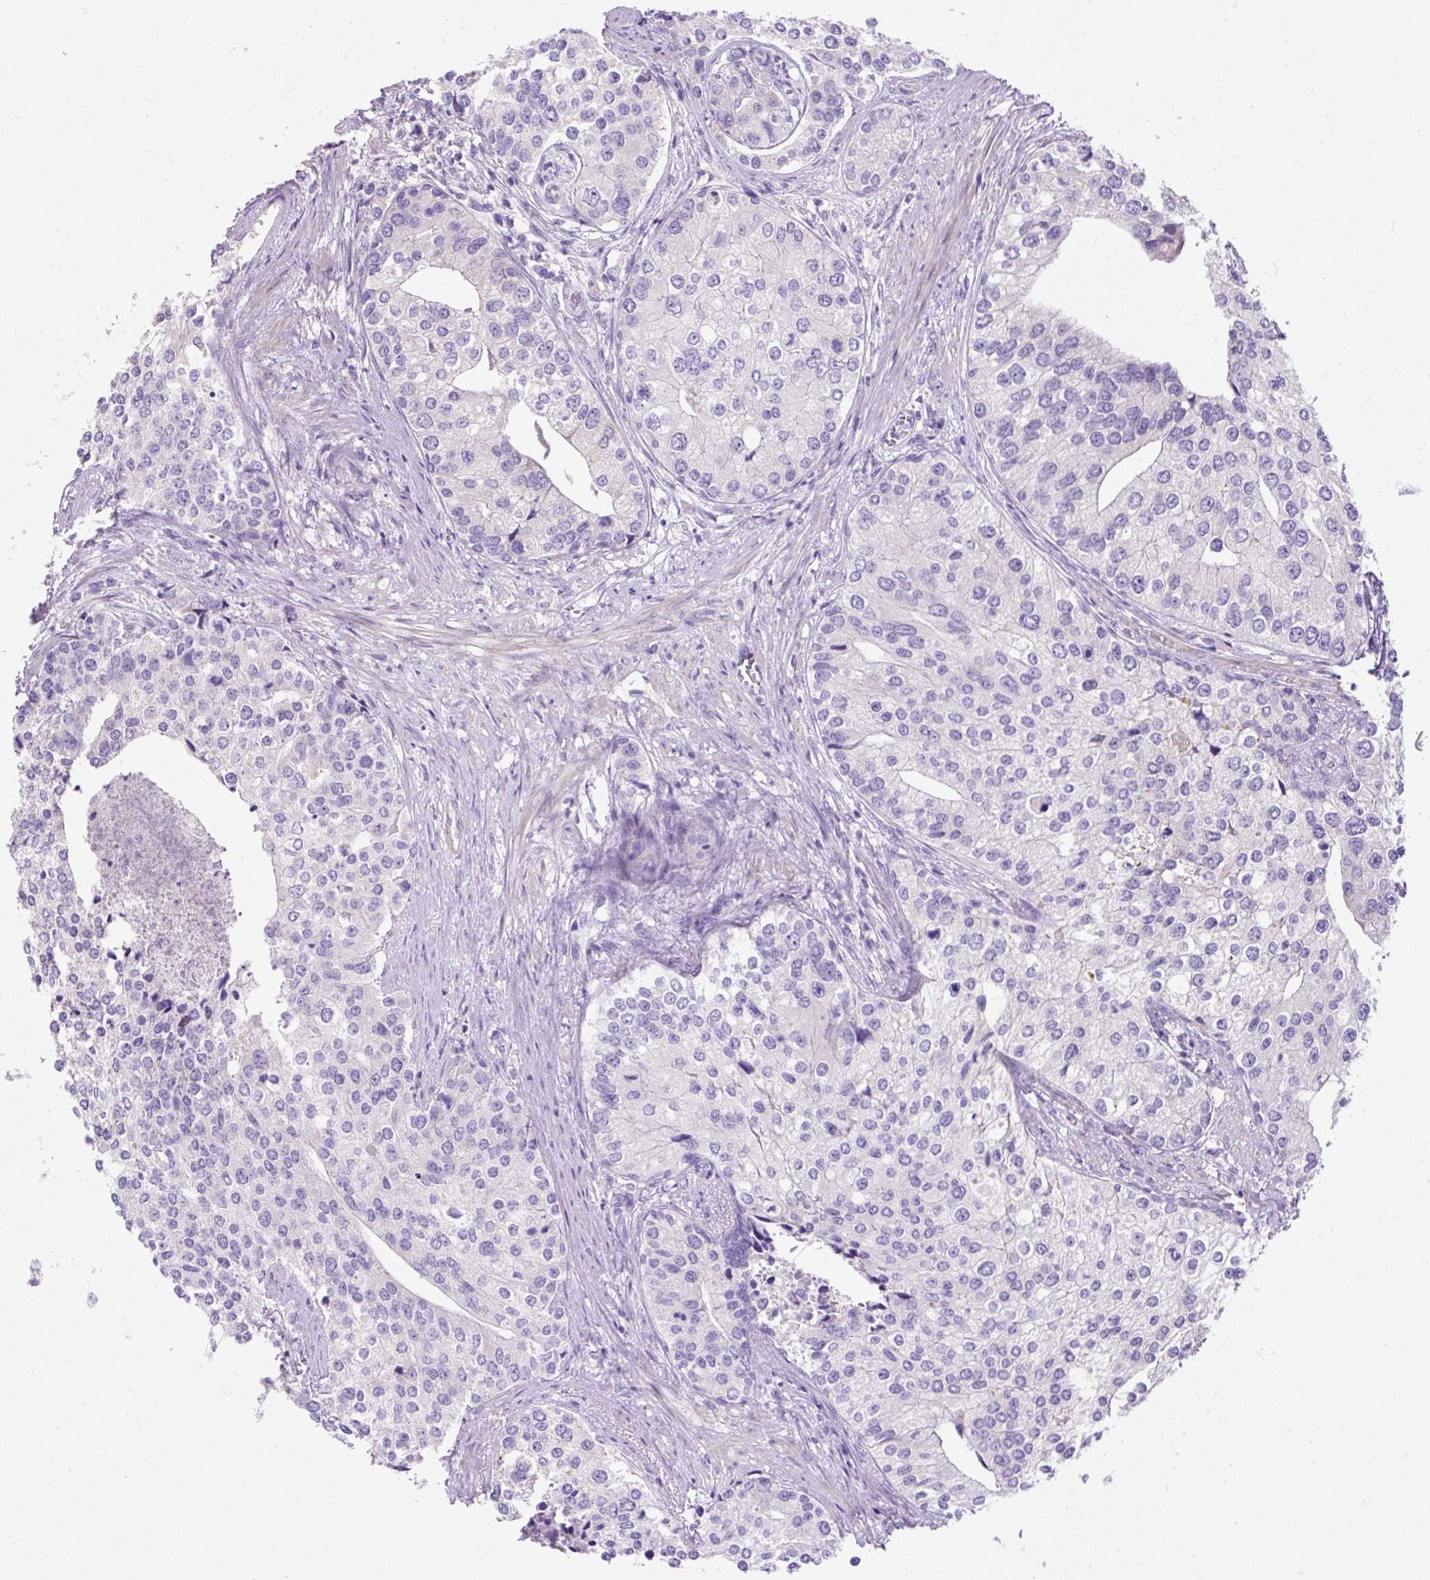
{"staining": {"intensity": "negative", "quantity": "none", "location": "none"}, "tissue": "prostate cancer", "cell_type": "Tumor cells", "image_type": "cancer", "snomed": [{"axis": "morphology", "description": "Adenocarcinoma, High grade"}, {"axis": "topography", "description": "Prostate"}], "caption": "High magnification brightfield microscopy of prostate adenocarcinoma (high-grade) stained with DAB (brown) and counterstained with hematoxylin (blue): tumor cells show no significant expression.", "gene": "SUSD5", "patient": {"sex": "male", "age": 62}}